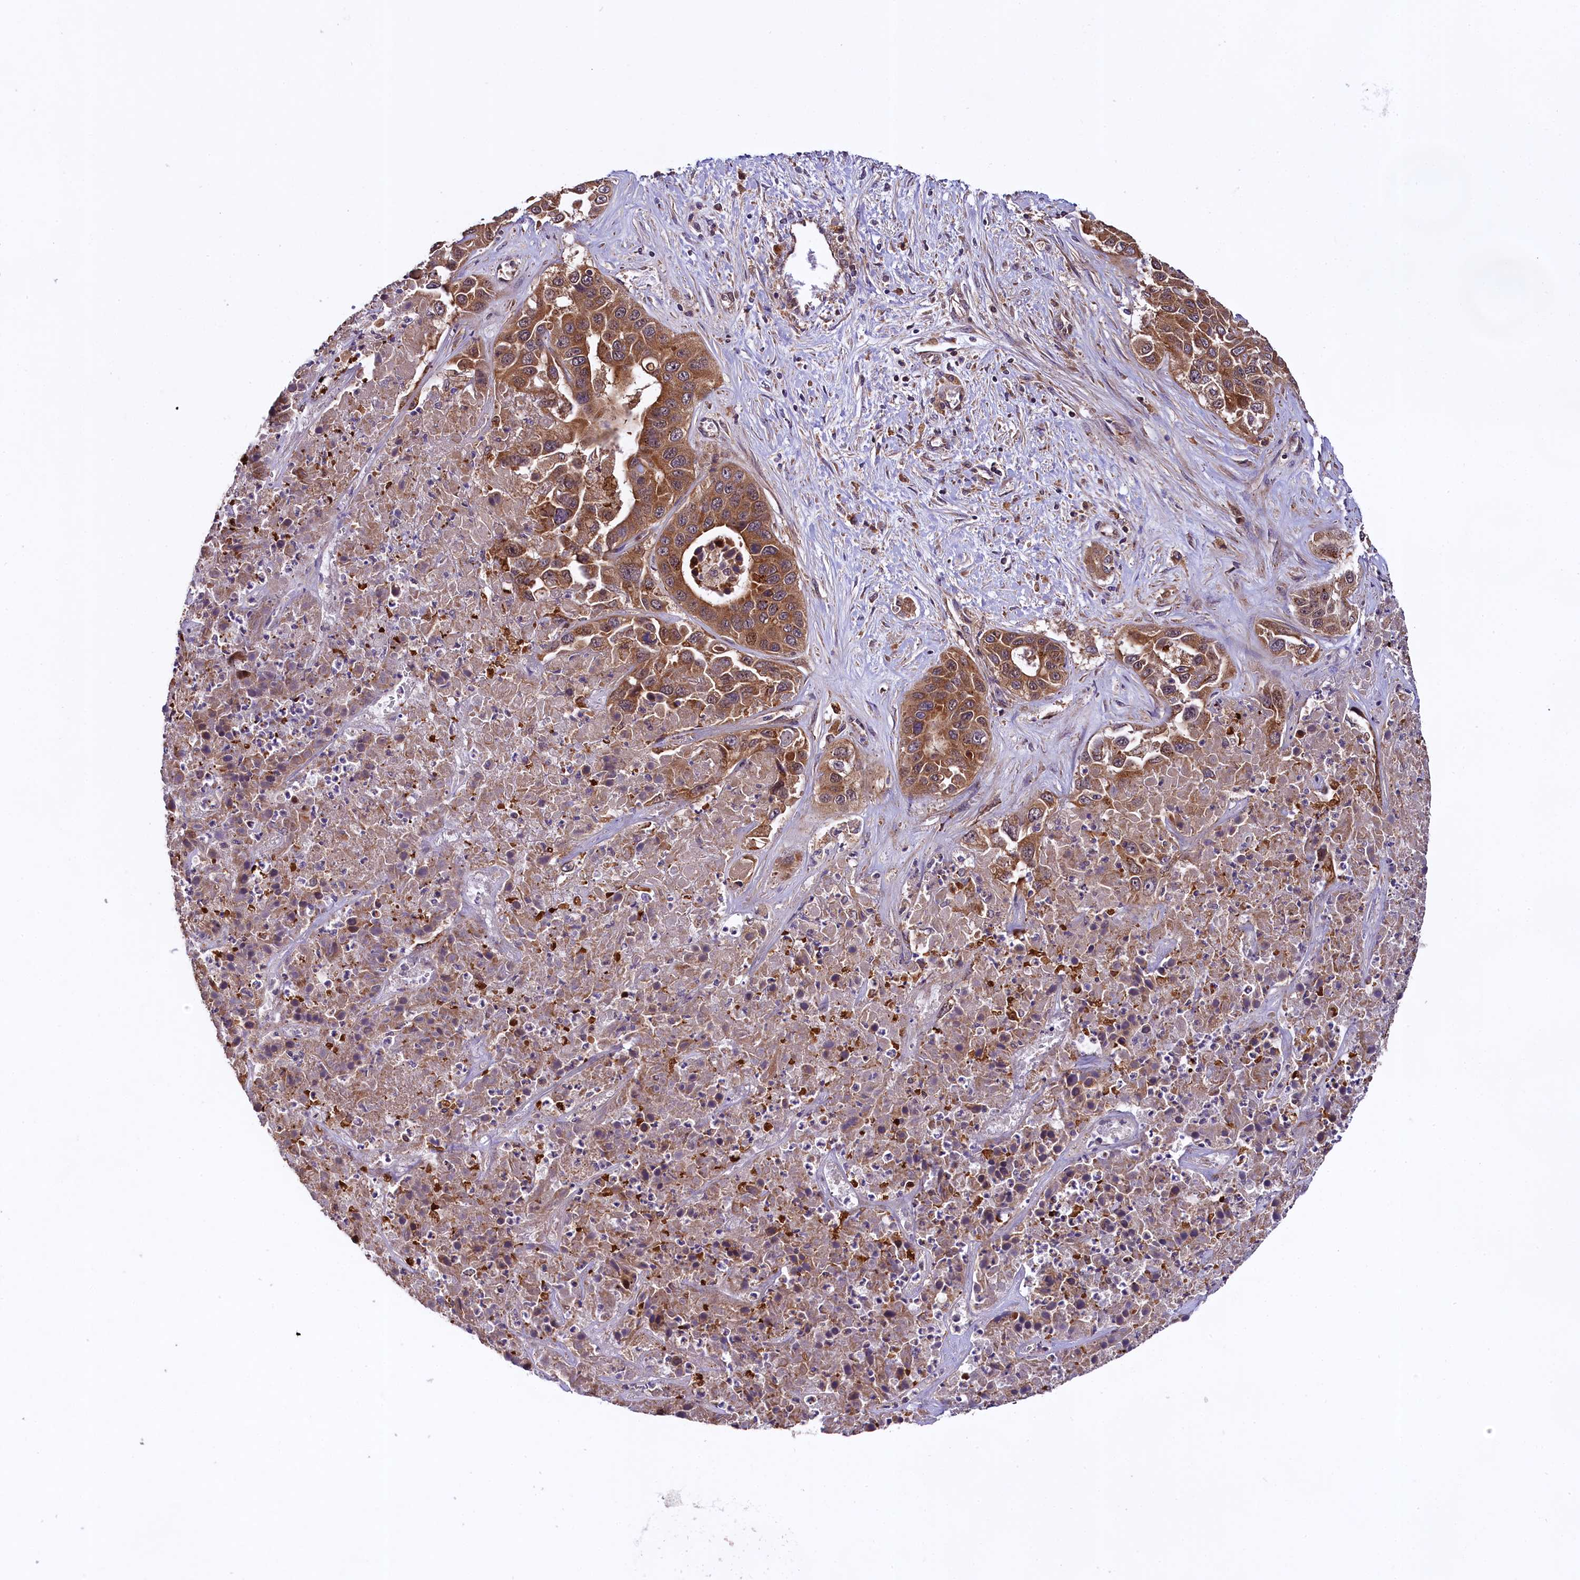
{"staining": {"intensity": "moderate", "quantity": ">75%", "location": "cytoplasmic/membranous"}, "tissue": "liver cancer", "cell_type": "Tumor cells", "image_type": "cancer", "snomed": [{"axis": "morphology", "description": "Cholangiocarcinoma"}, {"axis": "topography", "description": "Liver"}], "caption": "Protein expression by immunohistochemistry (IHC) reveals moderate cytoplasmic/membranous staining in approximately >75% of tumor cells in liver cancer. The protein of interest is stained brown, and the nuclei are stained in blue (DAB (3,3'-diaminobenzidine) IHC with brightfield microscopy, high magnification).", "gene": "DOHH", "patient": {"sex": "female", "age": 52}}